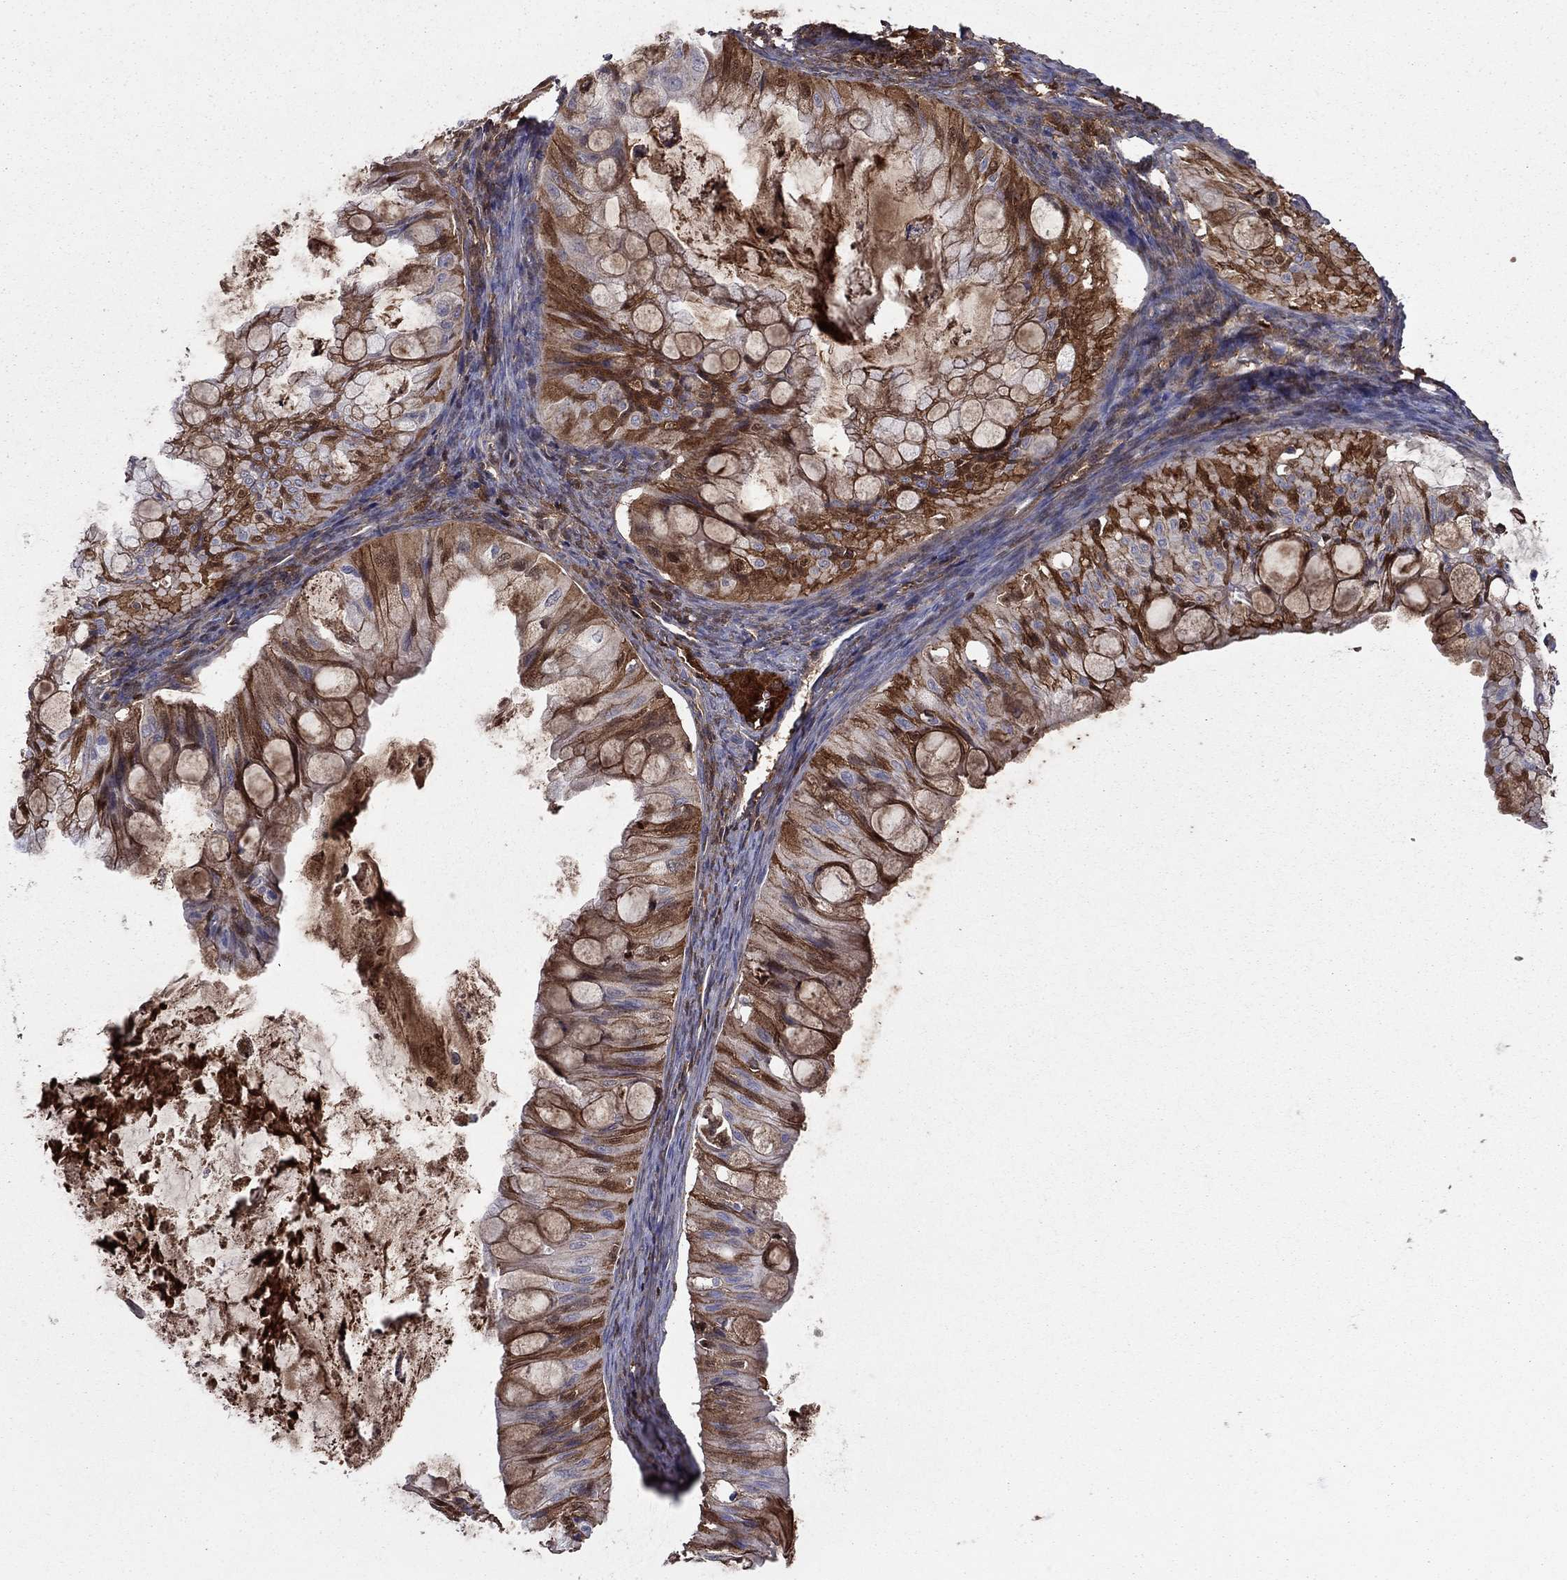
{"staining": {"intensity": "strong", "quantity": "25%-75%", "location": "cytoplasmic/membranous"}, "tissue": "ovarian cancer", "cell_type": "Tumor cells", "image_type": "cancer", "snomed": [{"axis": "morphology", "description": "Cystadenocarcinoma, mucinous, NOS"}, {"axis": "topography", "description": "Ovary"}], "caption": "Brown immunohistochemical staining in mucinous cystadenocarcinoma (ovarian) reveals strong cytoplasmic/membranous positivity in approximately 25%-75% of tumor cells.", "gene": "HPX", "patient": {"sex": "female", "age": 57}}